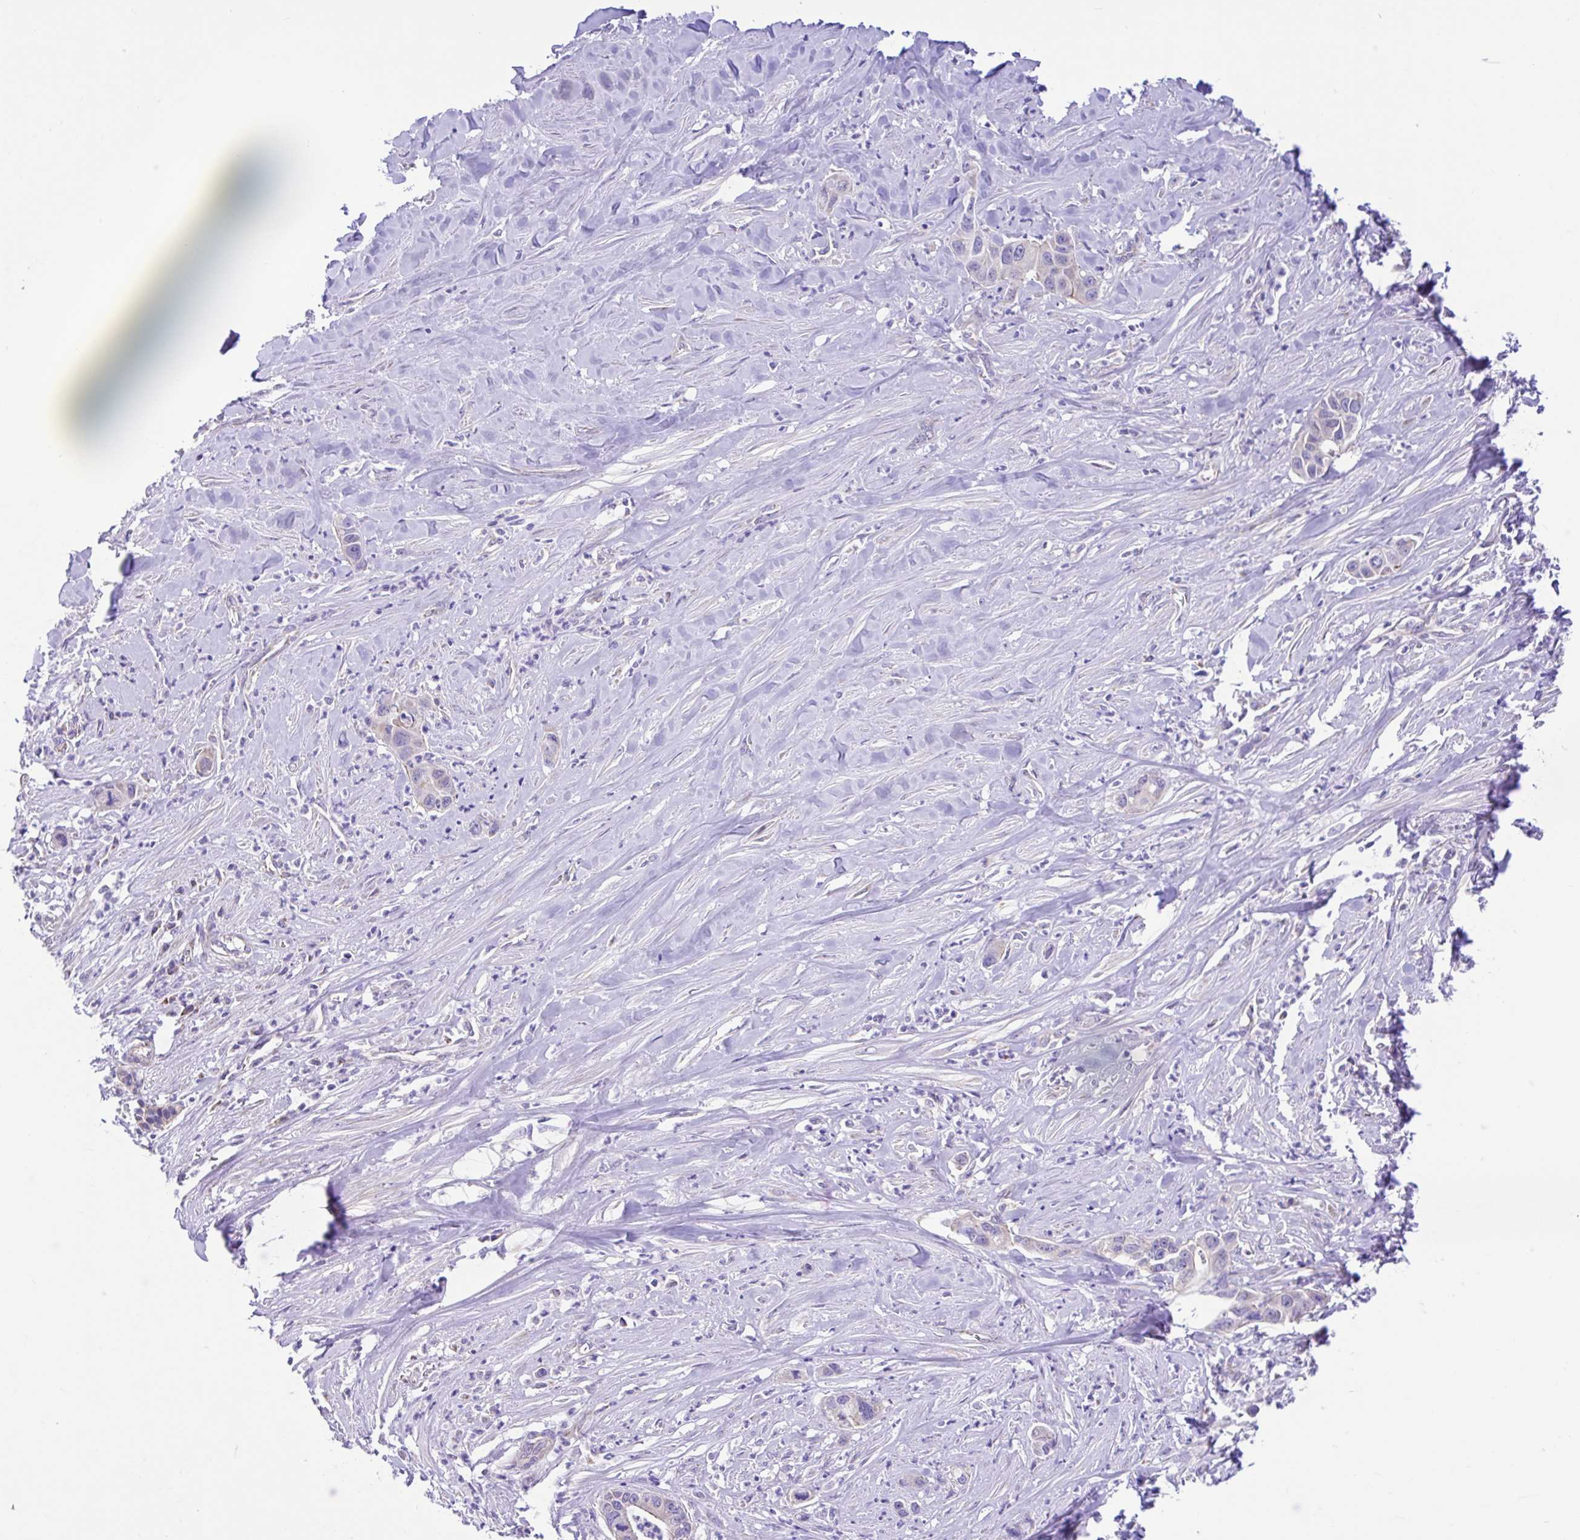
{"staining": {"intensity": "weak", "quantity": "25%-75%", "location": "cytoplasmic/membranous"}, "tissue": "pancreatic cancer", "cell_type": "Tumor cells", "image_type": "cancer", "snomed": [{"axis": "morphology", "description": "Adenocarcinoma, NOS"}, {"axis": "topography", "description": "Pancreas"}], "caption": "A low amount of weak cytoplasmic/membranous staining is identified in about 25%-75% of tumor cells in pancreatic cancer tissue. (IHC, brightfield microscopy, high magnification).", "gene": "NDUFS2", "patient": {"sex": "male", "age": 73}}